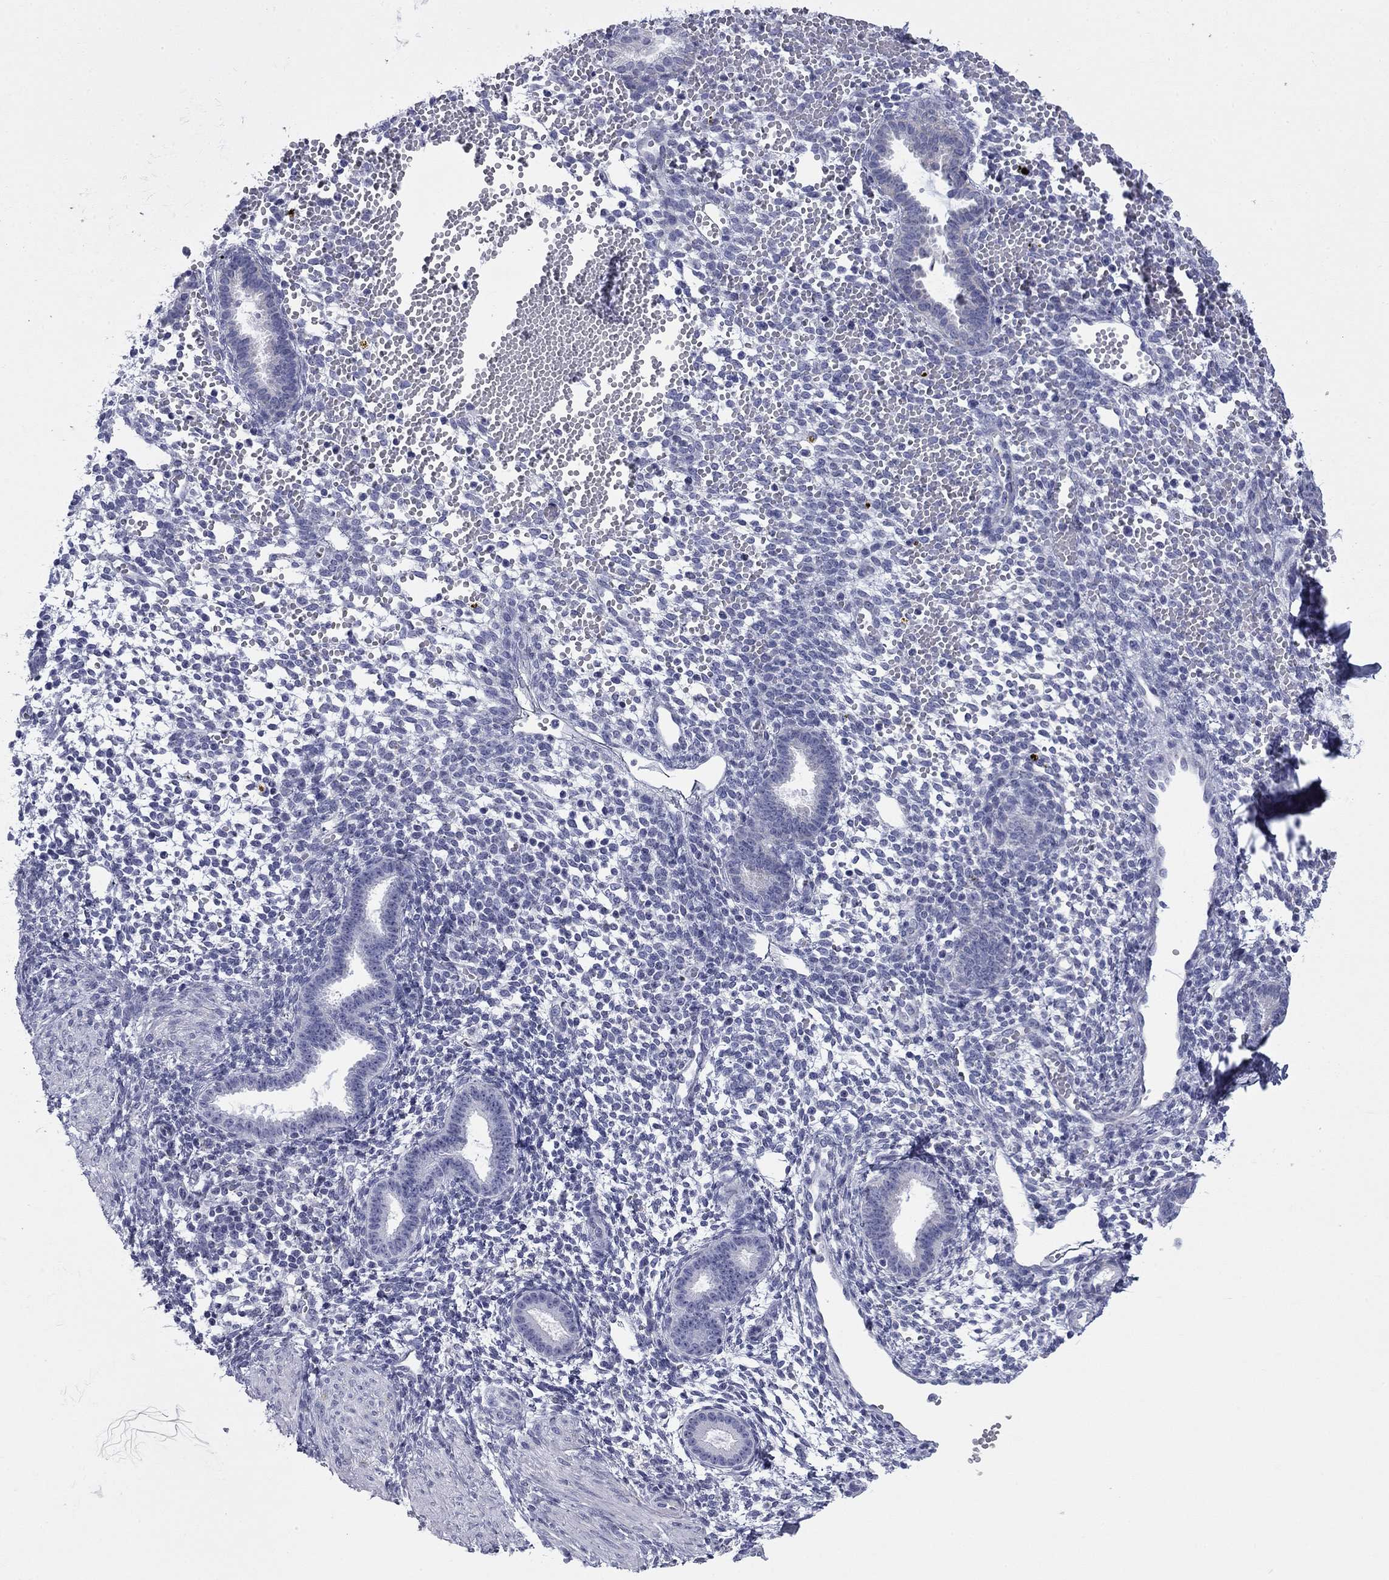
{"staining": {"intensity": "negative", "quantity": "none", "location": "none"}, "tissue": "endometrium", "cell_type": "Cells in endometrial stroma", "image_type": "normal", "snomed": [{"axis": "morphology", "description": "Normal tissue, NOS"}, {"axis": "topography", "description": "Endometrium"}], "caption": "Image shows no significant protein positivity in cells in endometrial stroma of benign endometrium.", "gene": "ZP2", "patient": {"sex": "female", "age": 36}}